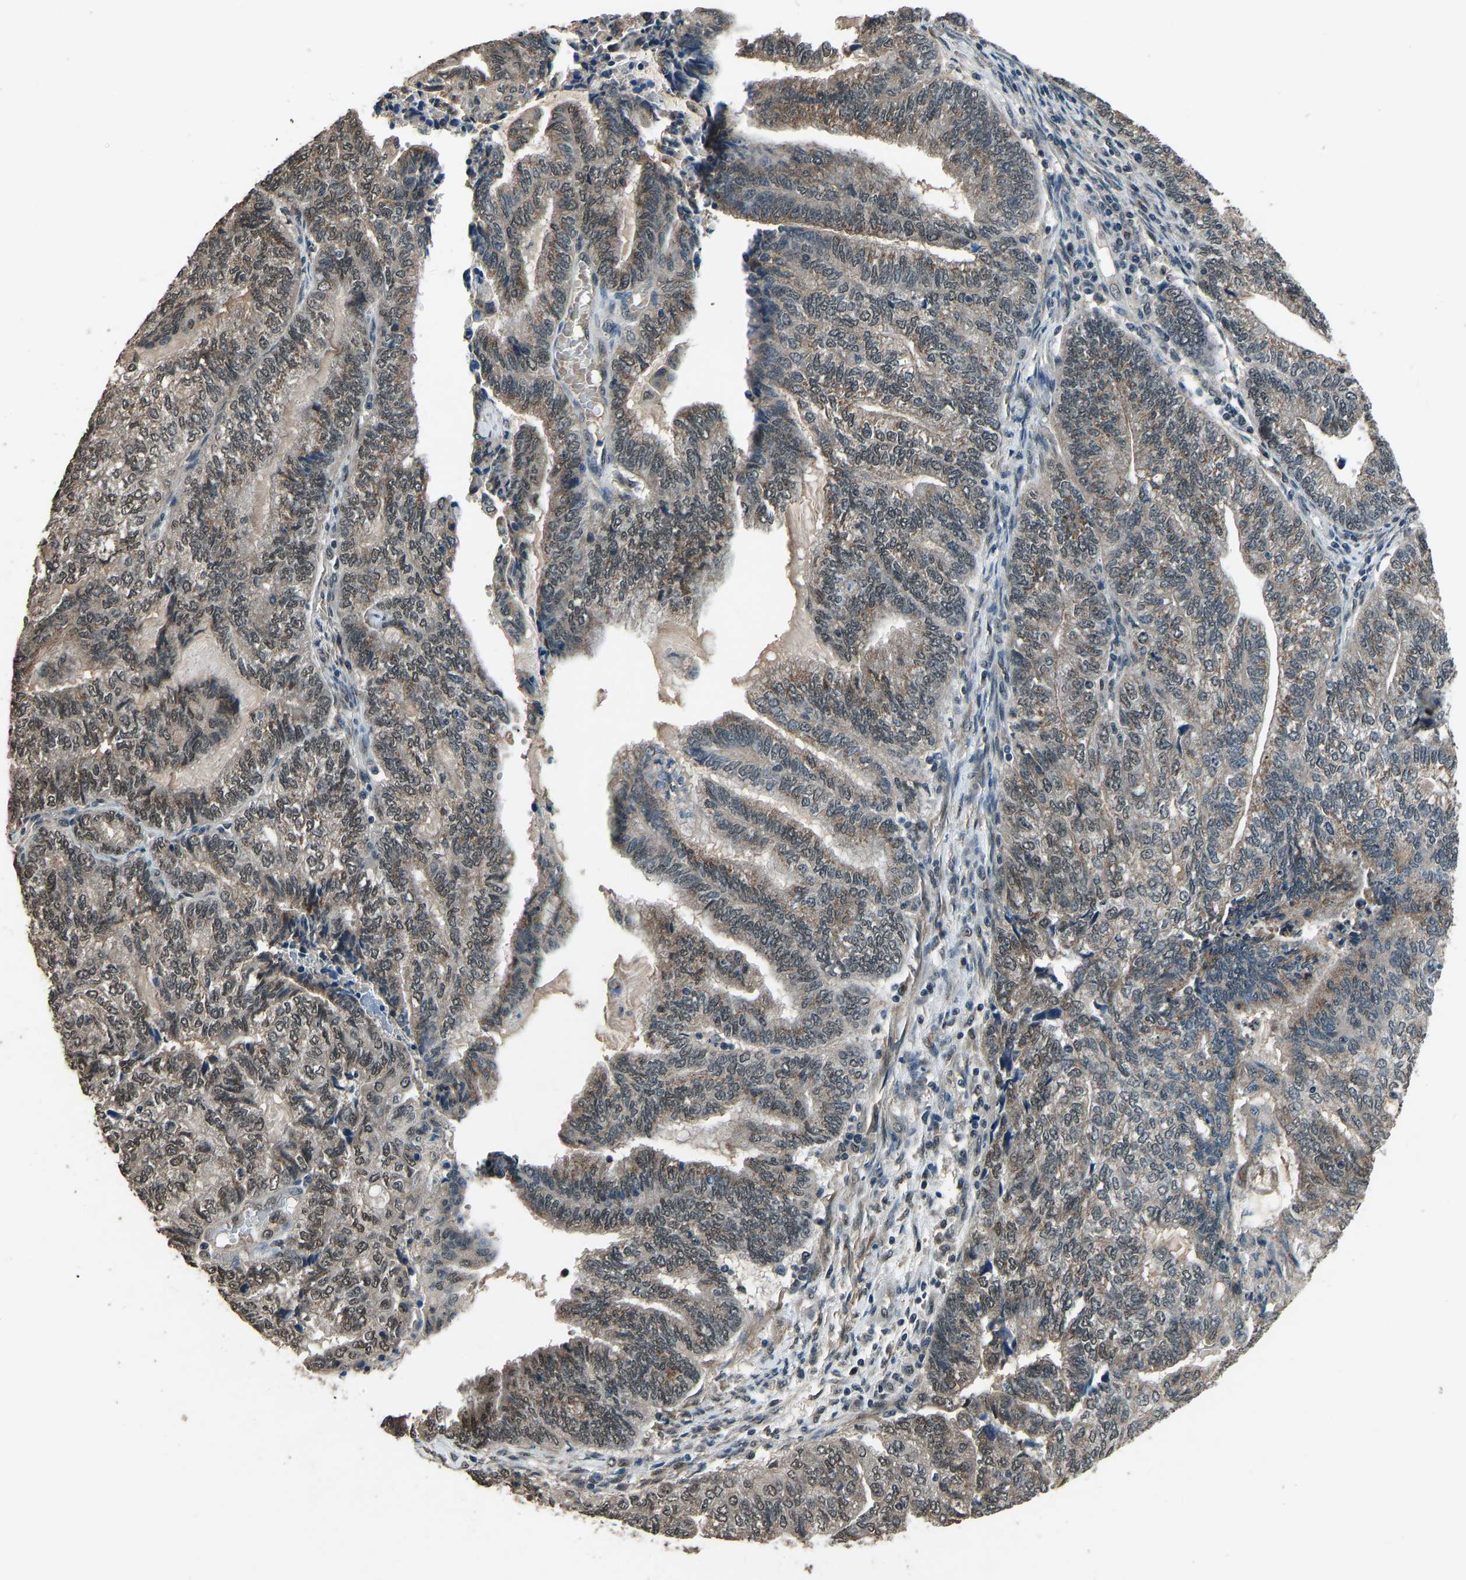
{"staining": {"intensity": "moderate", "quantity": ">75%", "location": "cytoplasmic/membranous,nuclear"}, "tissue": "endometrial cancer", "cell_type": "Tumor cells", "image_type": "cancer", "snomed": [{"axis": "morphology", "description": "Adenocarcinoma, NOS"}, {"axis": "topography", "description": "Uterus"}, {"axis": "topography", "description": "Endometrium"}], "caption": "Protein staining of endometrial cancer (adenocarcinoma) tissue demonstrates moderate cytoplasmic/membranous and nuclear staining in about >75% of tumor cells. (Stains: DAB in brown, nuclei in blue, Microscopy: brightfield microscopy at high magnification).", "gene": "TOX4", "patient": {"sex": "female", "age": 70}}